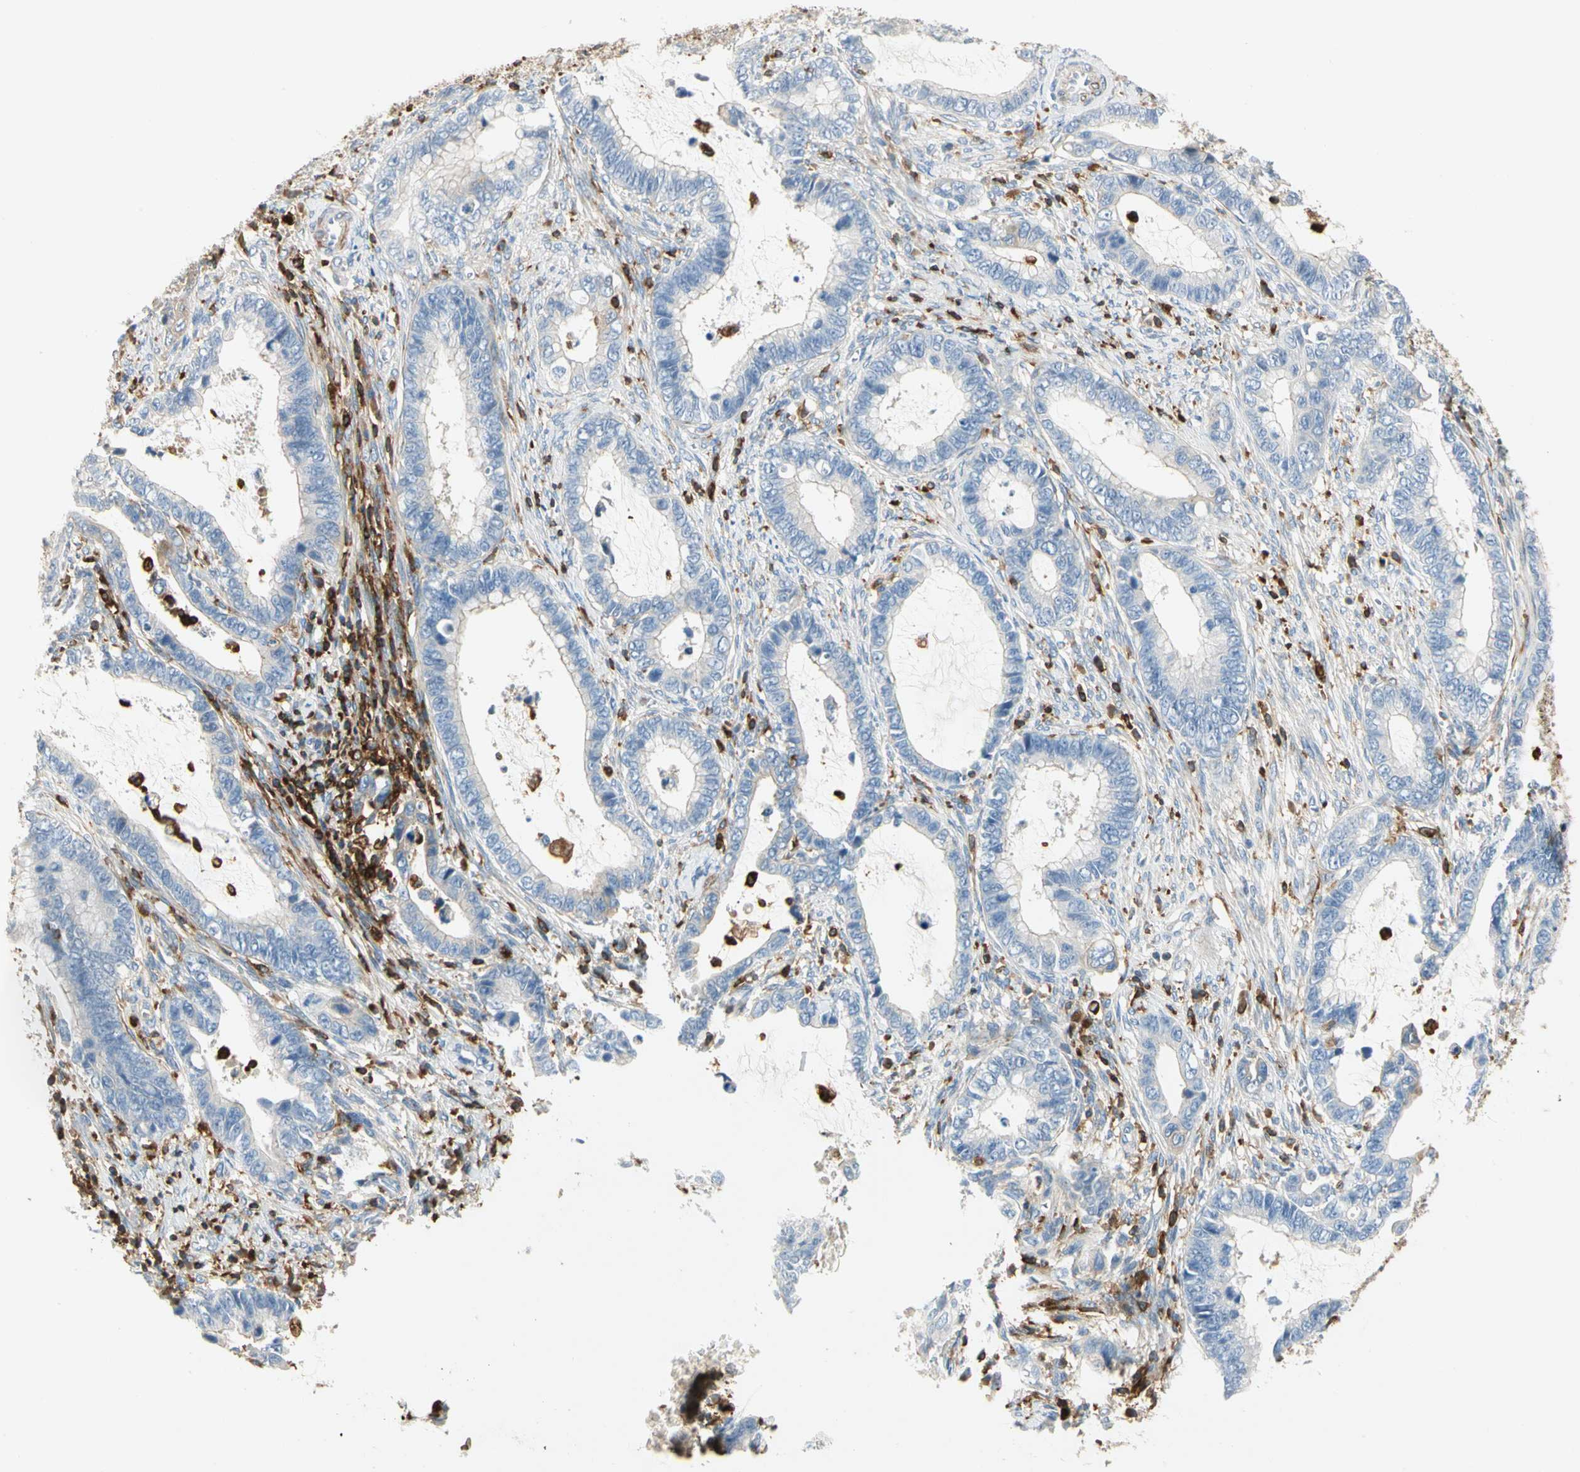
{"staining": {"intensity": "weak", "quantity": "<25%", "location": "cytoplasmic/membranous"}, "tissue": "cervical cancer", "cell_type": "Tumor cells", "image_type": "cancer", "snomed": [{"axis": "morphology", "description": "Adenocarcinoma, NOS"}, {"axis": "topography", "description": "Cervix"}], "caption": "A histopathology image of human cervical cancer (adenocarcinoma) is negative for staining in tumor cells.", "gene": "FMNL1", "patient": {"sex": "female", "age": 44}}